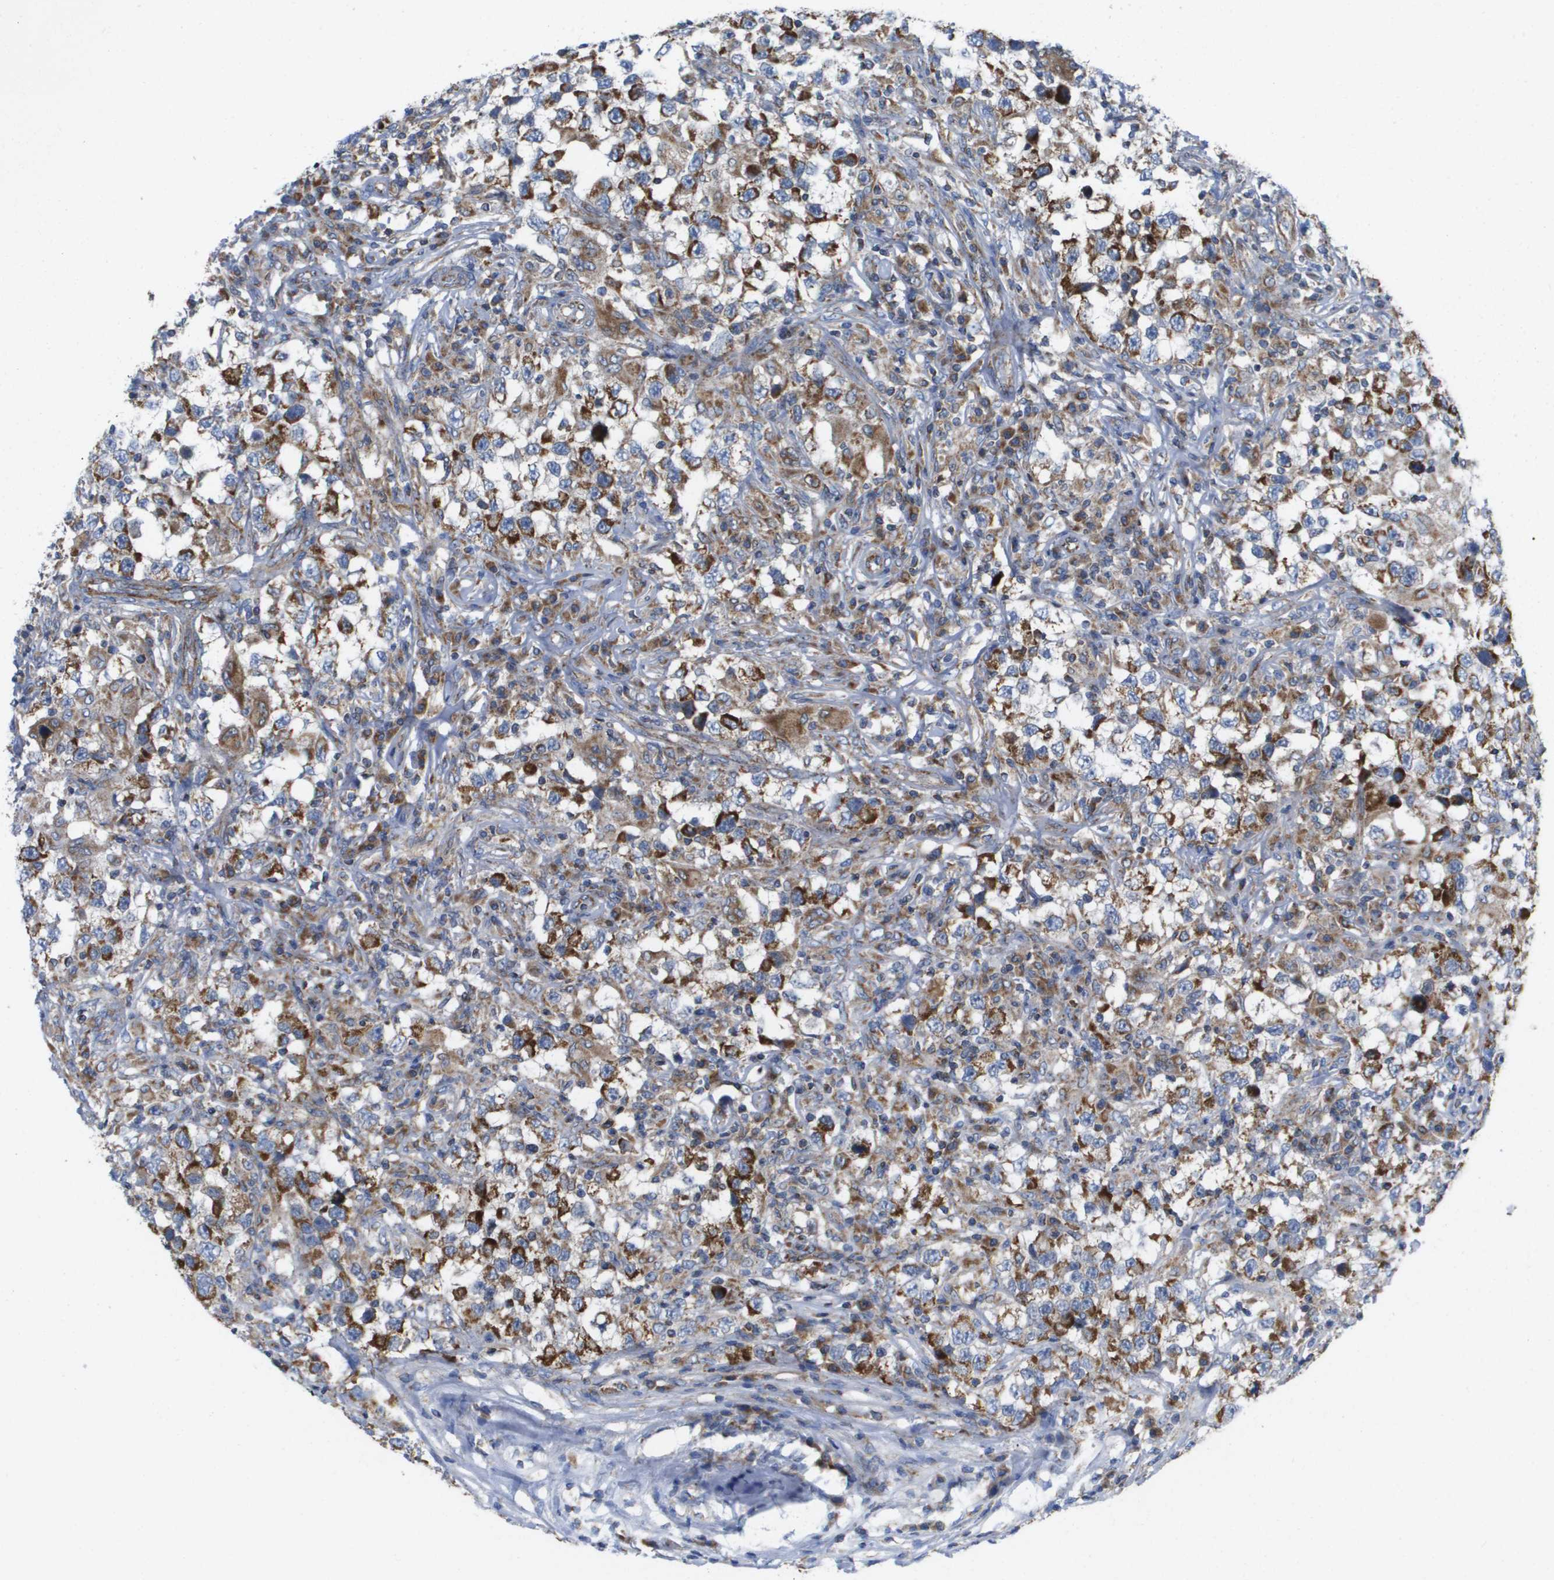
{"staining": {"intensity": "moderate", "quantity": ">75%", "location": "cytoplasmic/membranous"}, "tissue": "testis cancer", "cell_type": "Tumor cells", "image_type": "cancer", "snomed": [{"axis": "morphology", "description": "Carcinoma, Embryonal, NOS"}, {"axis": "topography", "description": "Testis"}], "caption": "A high-resolution micrograph shows immunohistochemistry (IHC) staining of testis embryonal carcinoma, which reveals moderate cytoplasmic/membranous staining in approximately >75% of tumor cells. The protein of interest is shown in brown color, while the nuclei are stained blue.", "gene": "FIS1", "patient": {"sex": "male", "age": 21}}